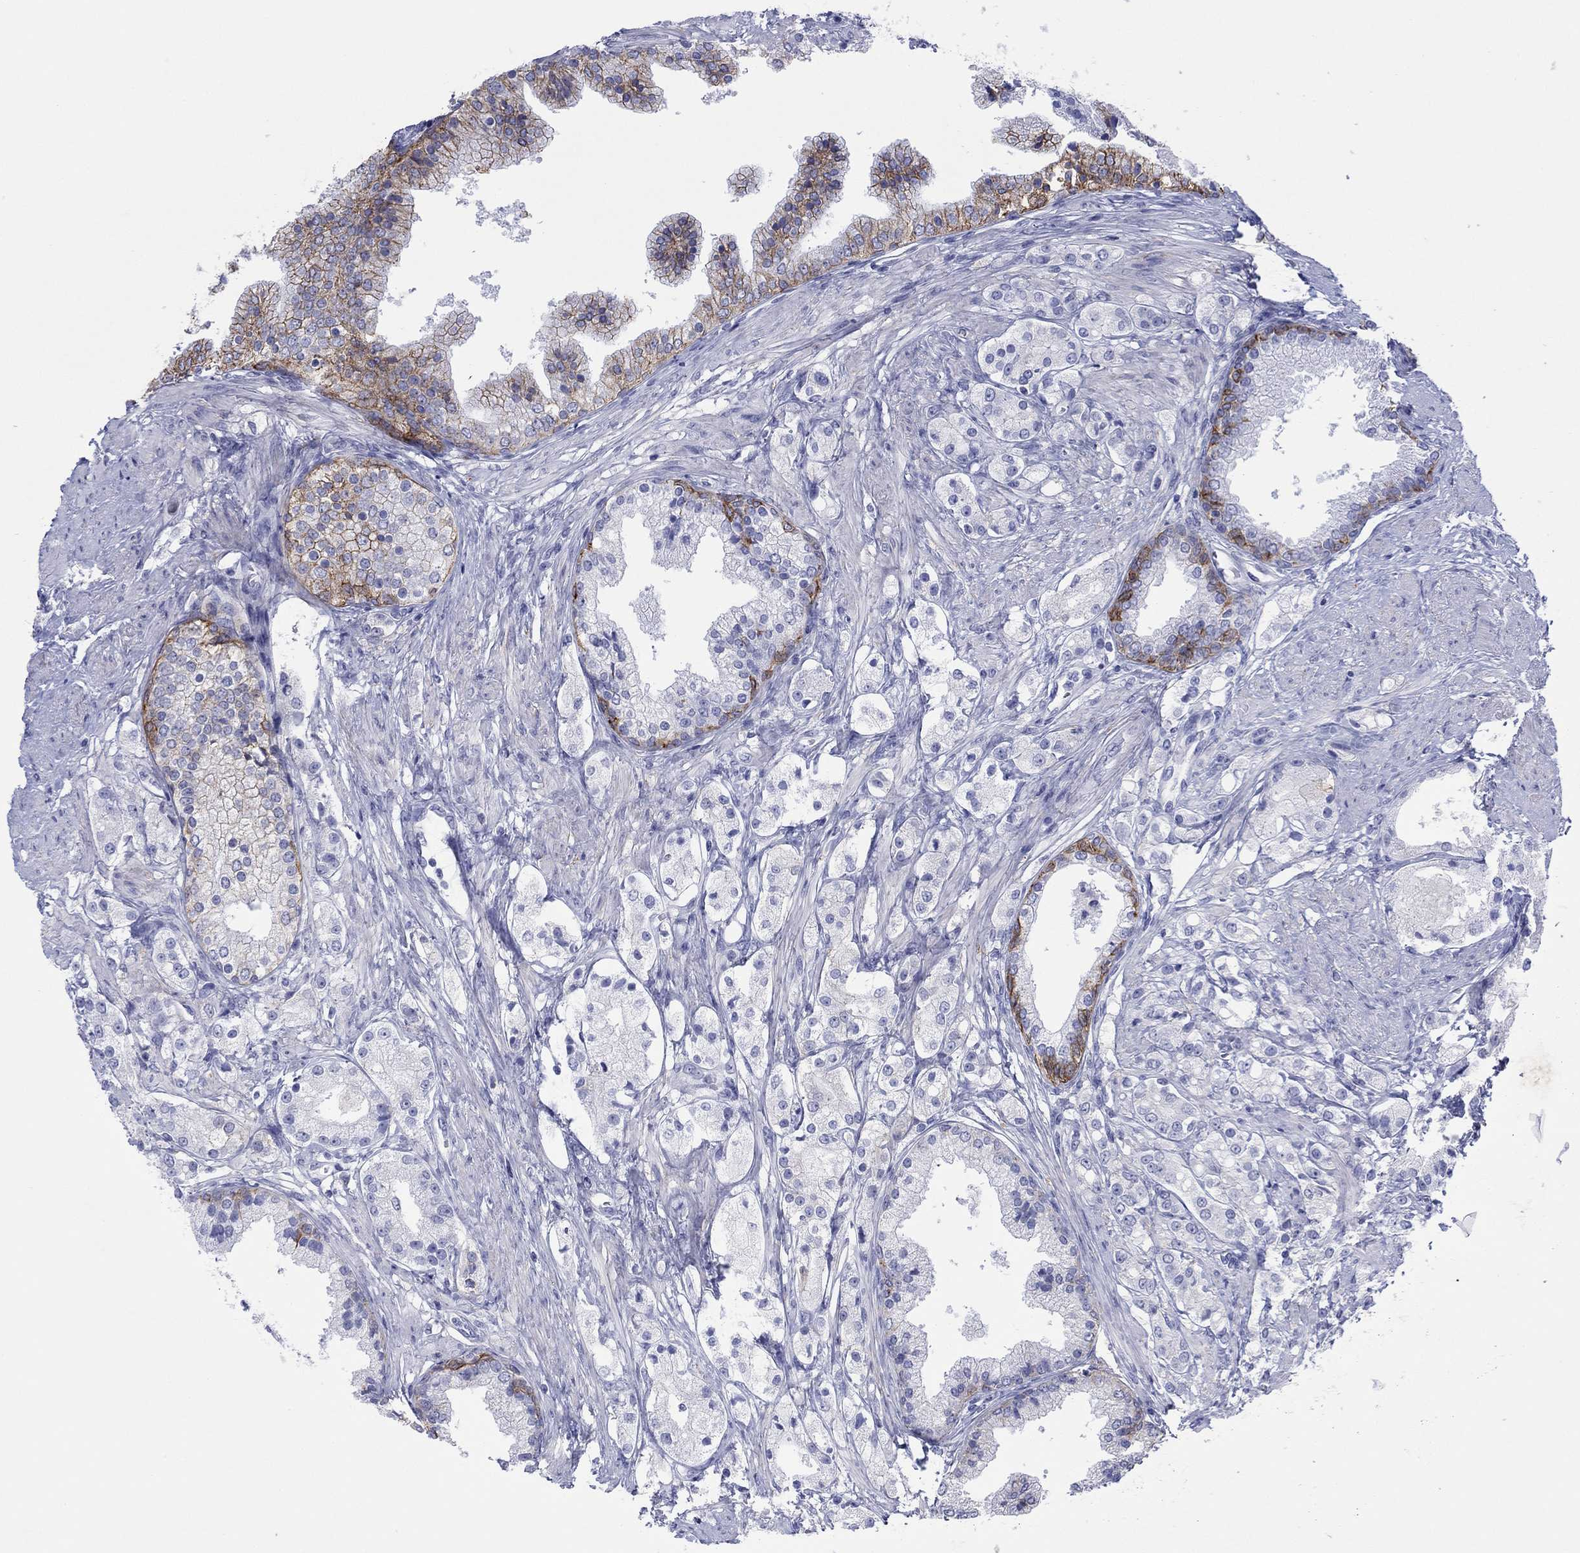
{"staining": {"intensity": "moderate", "quantity": "25%-75%", "location": "cytoplasmic/membranous"}, "tissue": "prostate cancer", "cell_type": "Tumor cells", "image_type": "cancer", "snomed": [{"axis": "morphology", "description": "Adenocarcinoma, NOS"}, {"axis": "topography", "description": "Prostate and seminal vesicle, NOS"}, {"axis": "topography", "description": "Prostate"}], "caption": "An immunohistochemistry micrograph of tumor tissue is shown. Protein staining in brown labels moderate cytoplasmic/membranous positivity in prostate cancer within tumor cells.", "gene": "ATP1B1", "patient": {"sex": "male", "age": 67}}